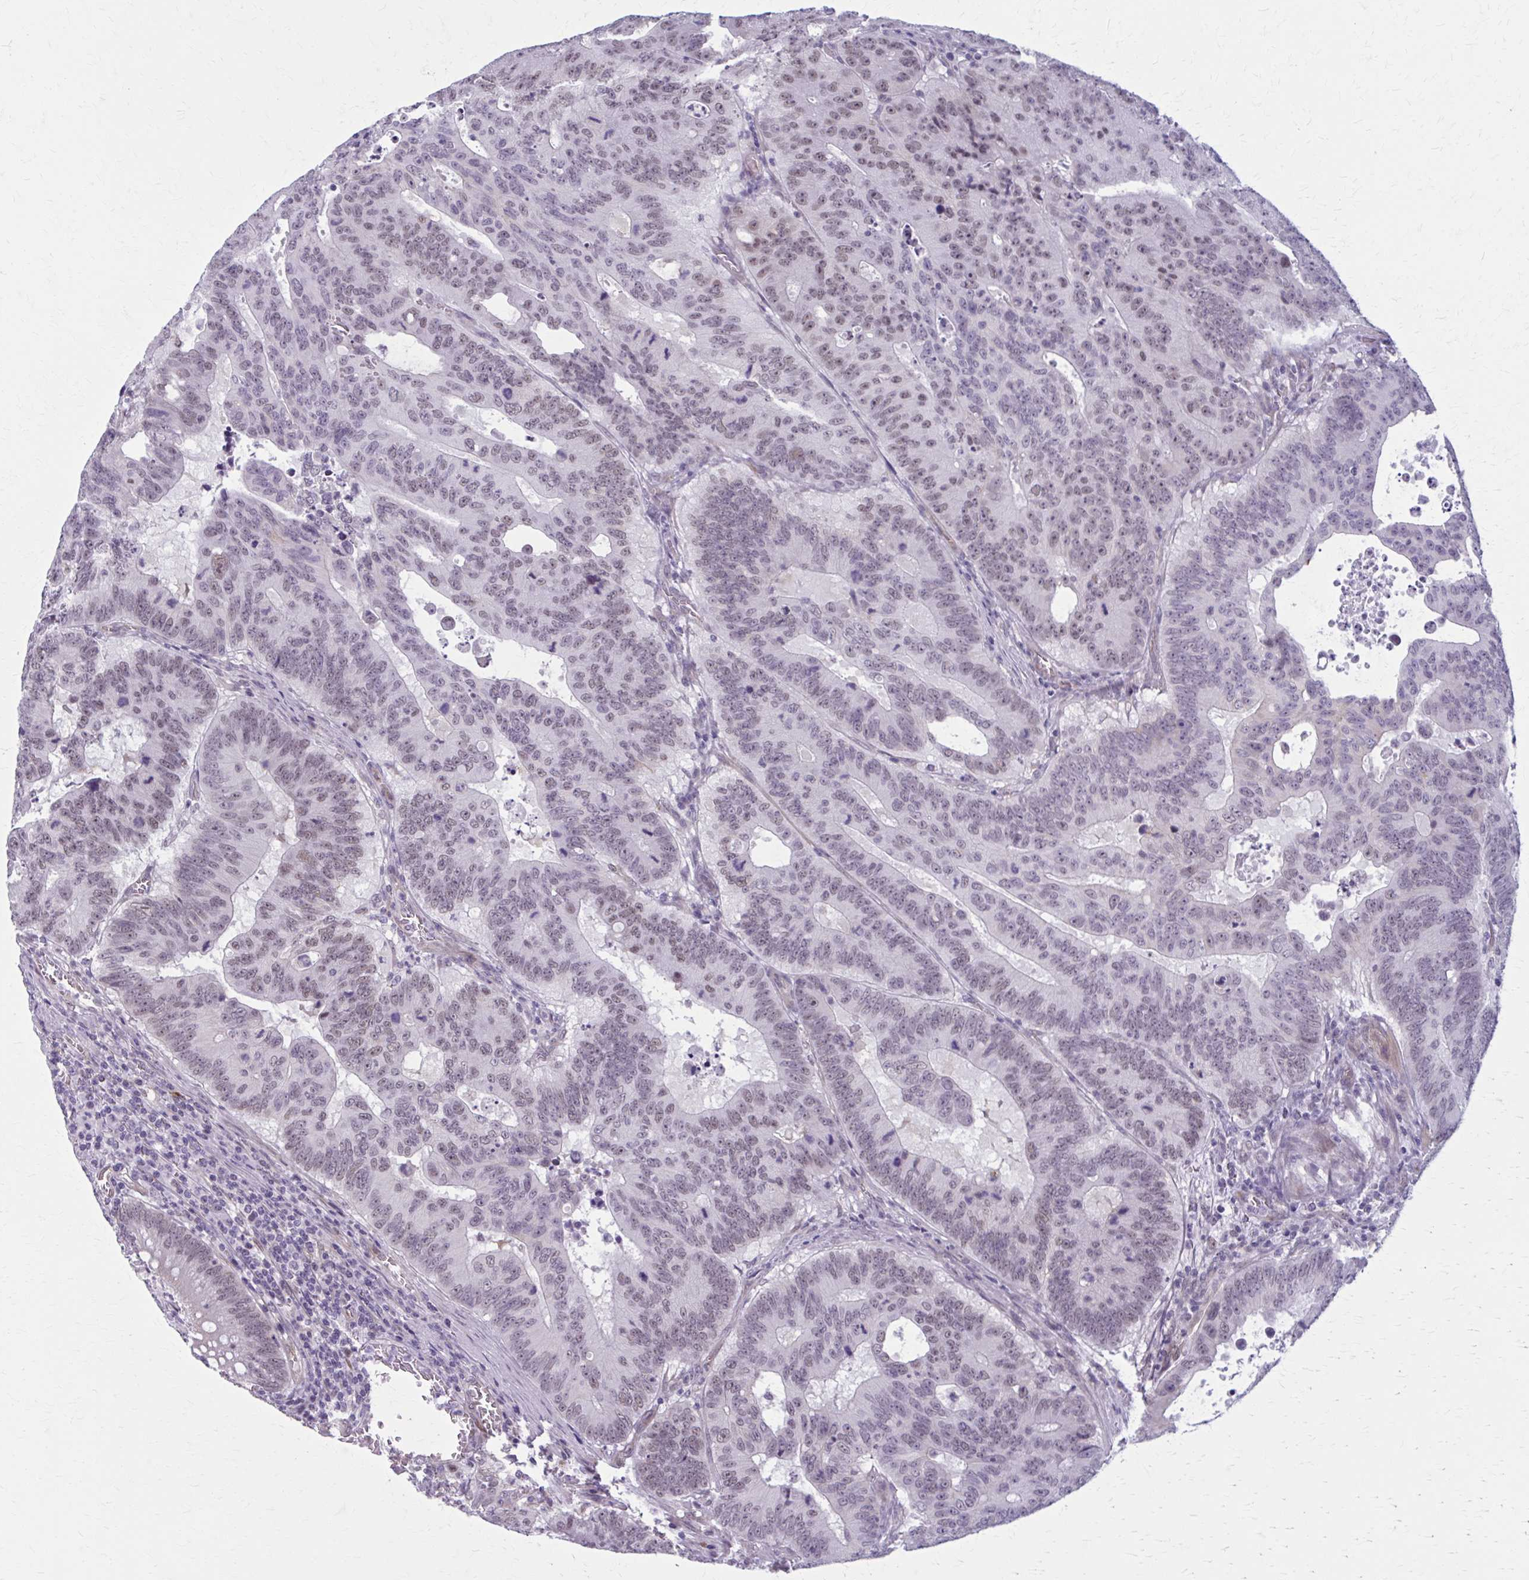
{"staining": {"intensity": "weak", "quantity": "25%-75%", "location": "nuclear"}, "tissue": "colorectal cancer", "cell_type": "Tumor cells", "image_type": "cancer", "snomed": [{"axis": "morphology", "description": "Adenocarcinoma, NOS"}, {"axis": "topography", "description": "Colon"}], "caption": "This is an image of immunohistochemistry staining of colorectal cancer, which shows weak expression in the nuclear of tumor cells.", "gene": "NUMBL", "patient": {"sex": "male", "age": 62}}